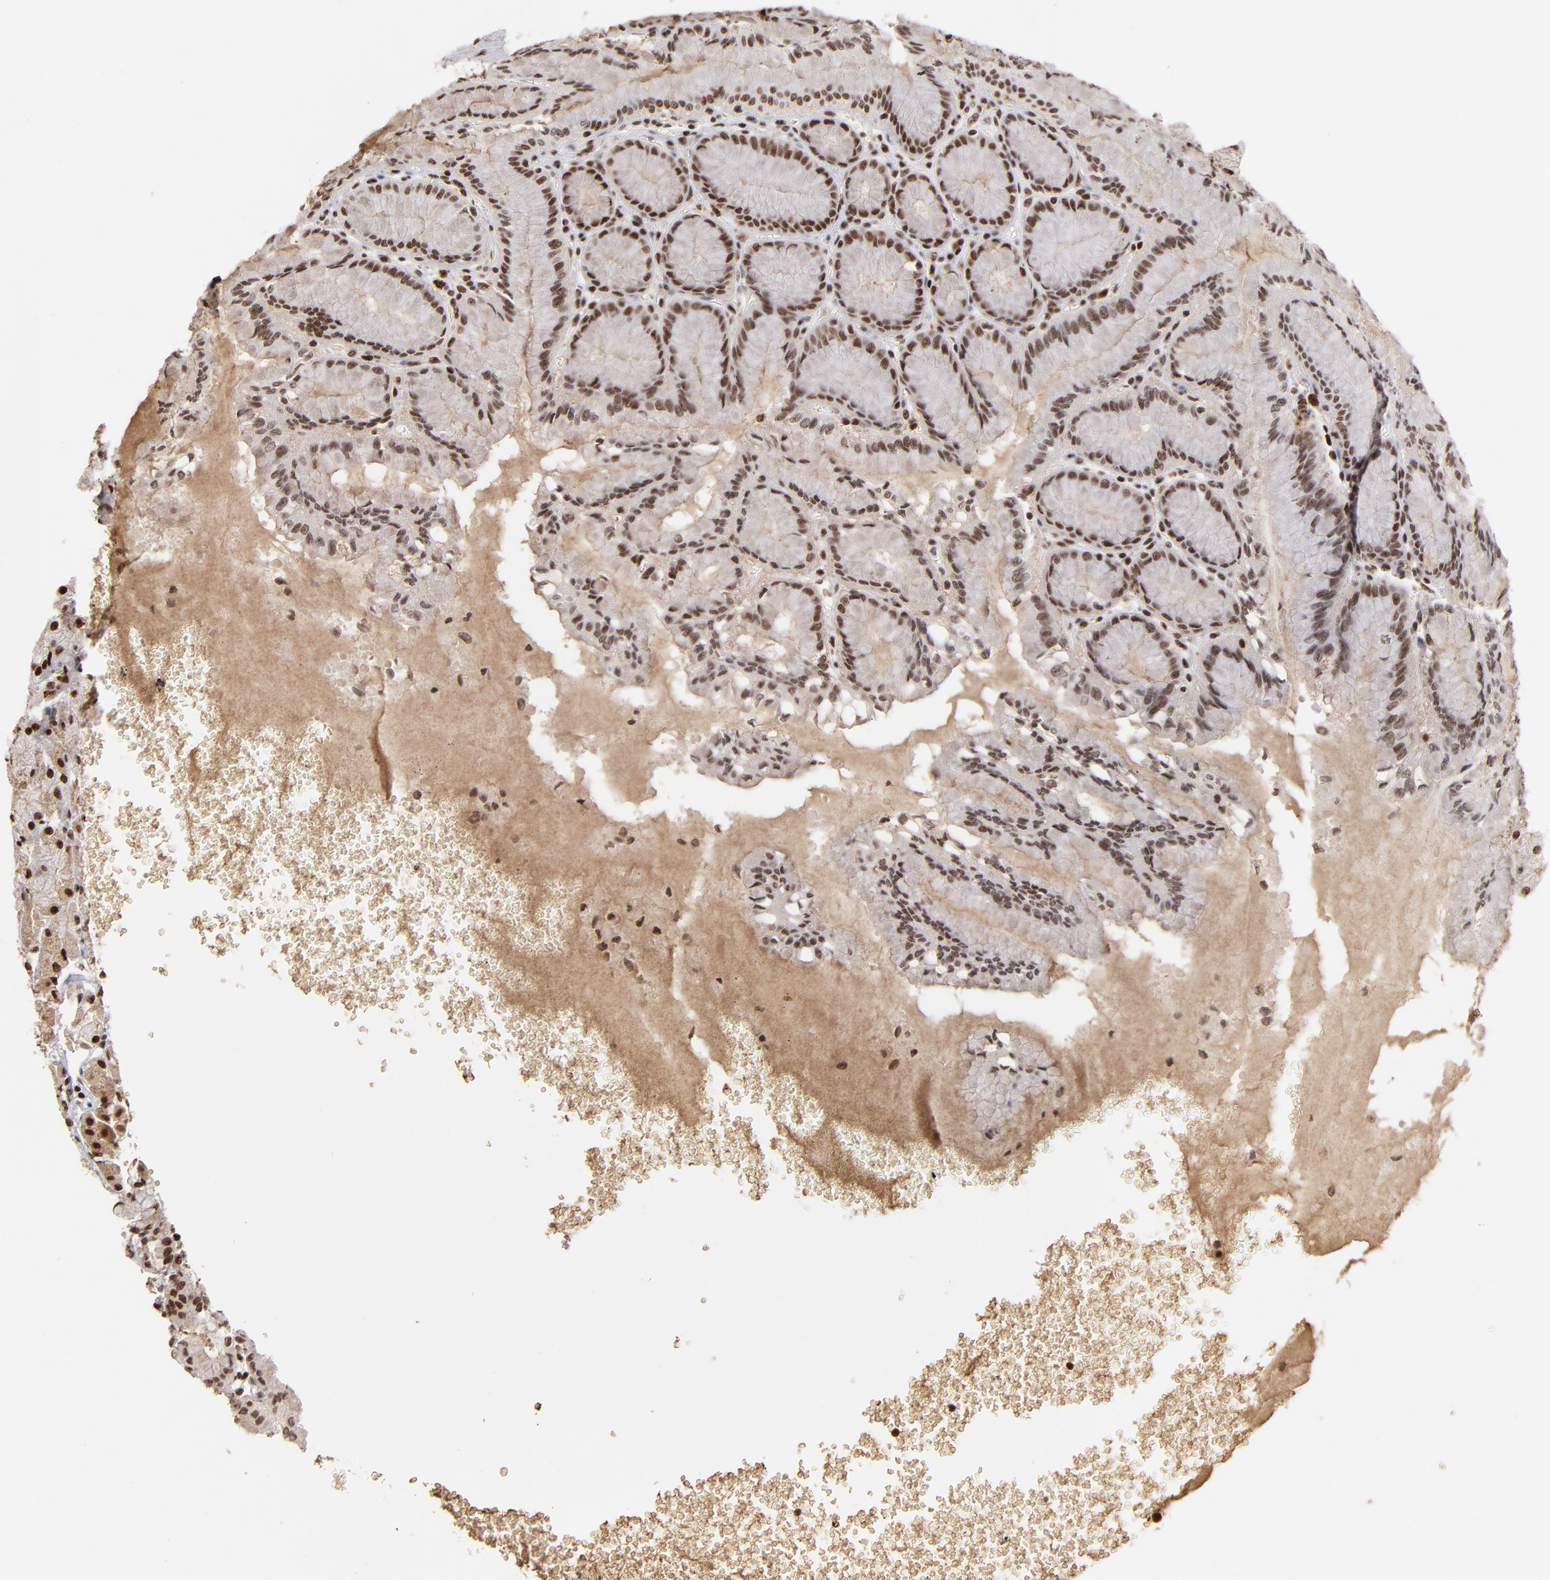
{"staining": {"intensity": "strong", "quantity": ">75%", "location": "nuclear"}, "tissue": "stomach", "cell_type": "Glandular cells", "image_type": "normal", "snomed": [{"axis": "morphology", "description": "Normal tissue, NOS"}, {"axis": "topography", "description": "Stomach"}, {"axis": "topography", "description": "Stomach, lower"}], "caption": "Immunohistochemistry histopathology image of normal stomach: human stomach stained using immunohistochemistry demonstrates high levels of strong protein expression localized specifically in the nuclear of glandular cells, appearing as a nuclear brown color.", "gene": "ZNF146", "patient": {"sex": "male", "age": 76}}